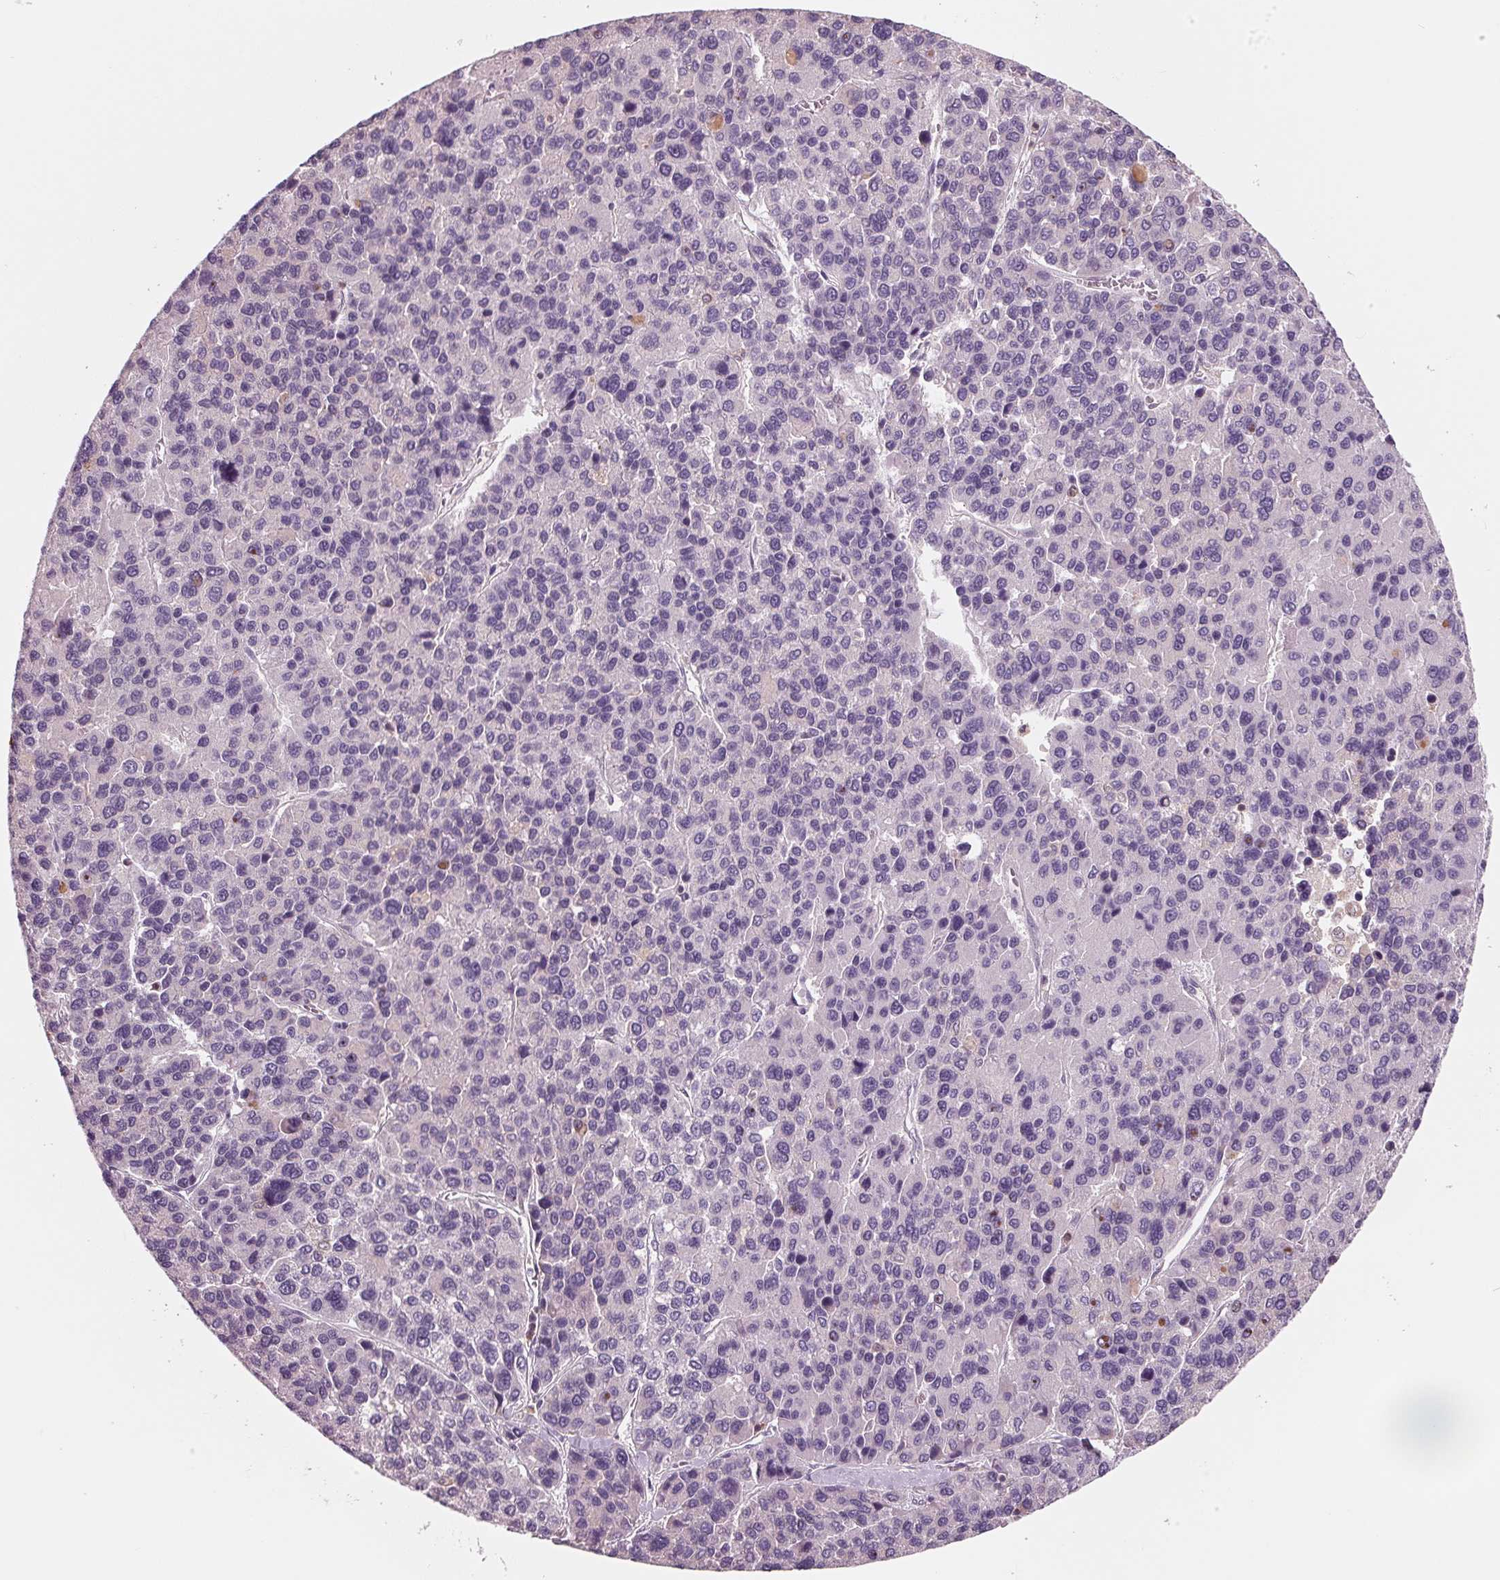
{"staining": {"intensity": "negative", "quantity": "none", "location": "none"}, "tissue": "liver cancer", "cell_type": "Tumor cells", "image_type": "cancer", "snomed": [{"axis": "morphology", "description": "Carcinoma, Hepatocellular, NOS"}, {"axis": "topography", "description": "Liver"}], "caption": "Tumor cells are negative for protein expression in human liver cancer.", "gene": "ARHGAP25", "patient": {"sex": "female", "age": 41}}